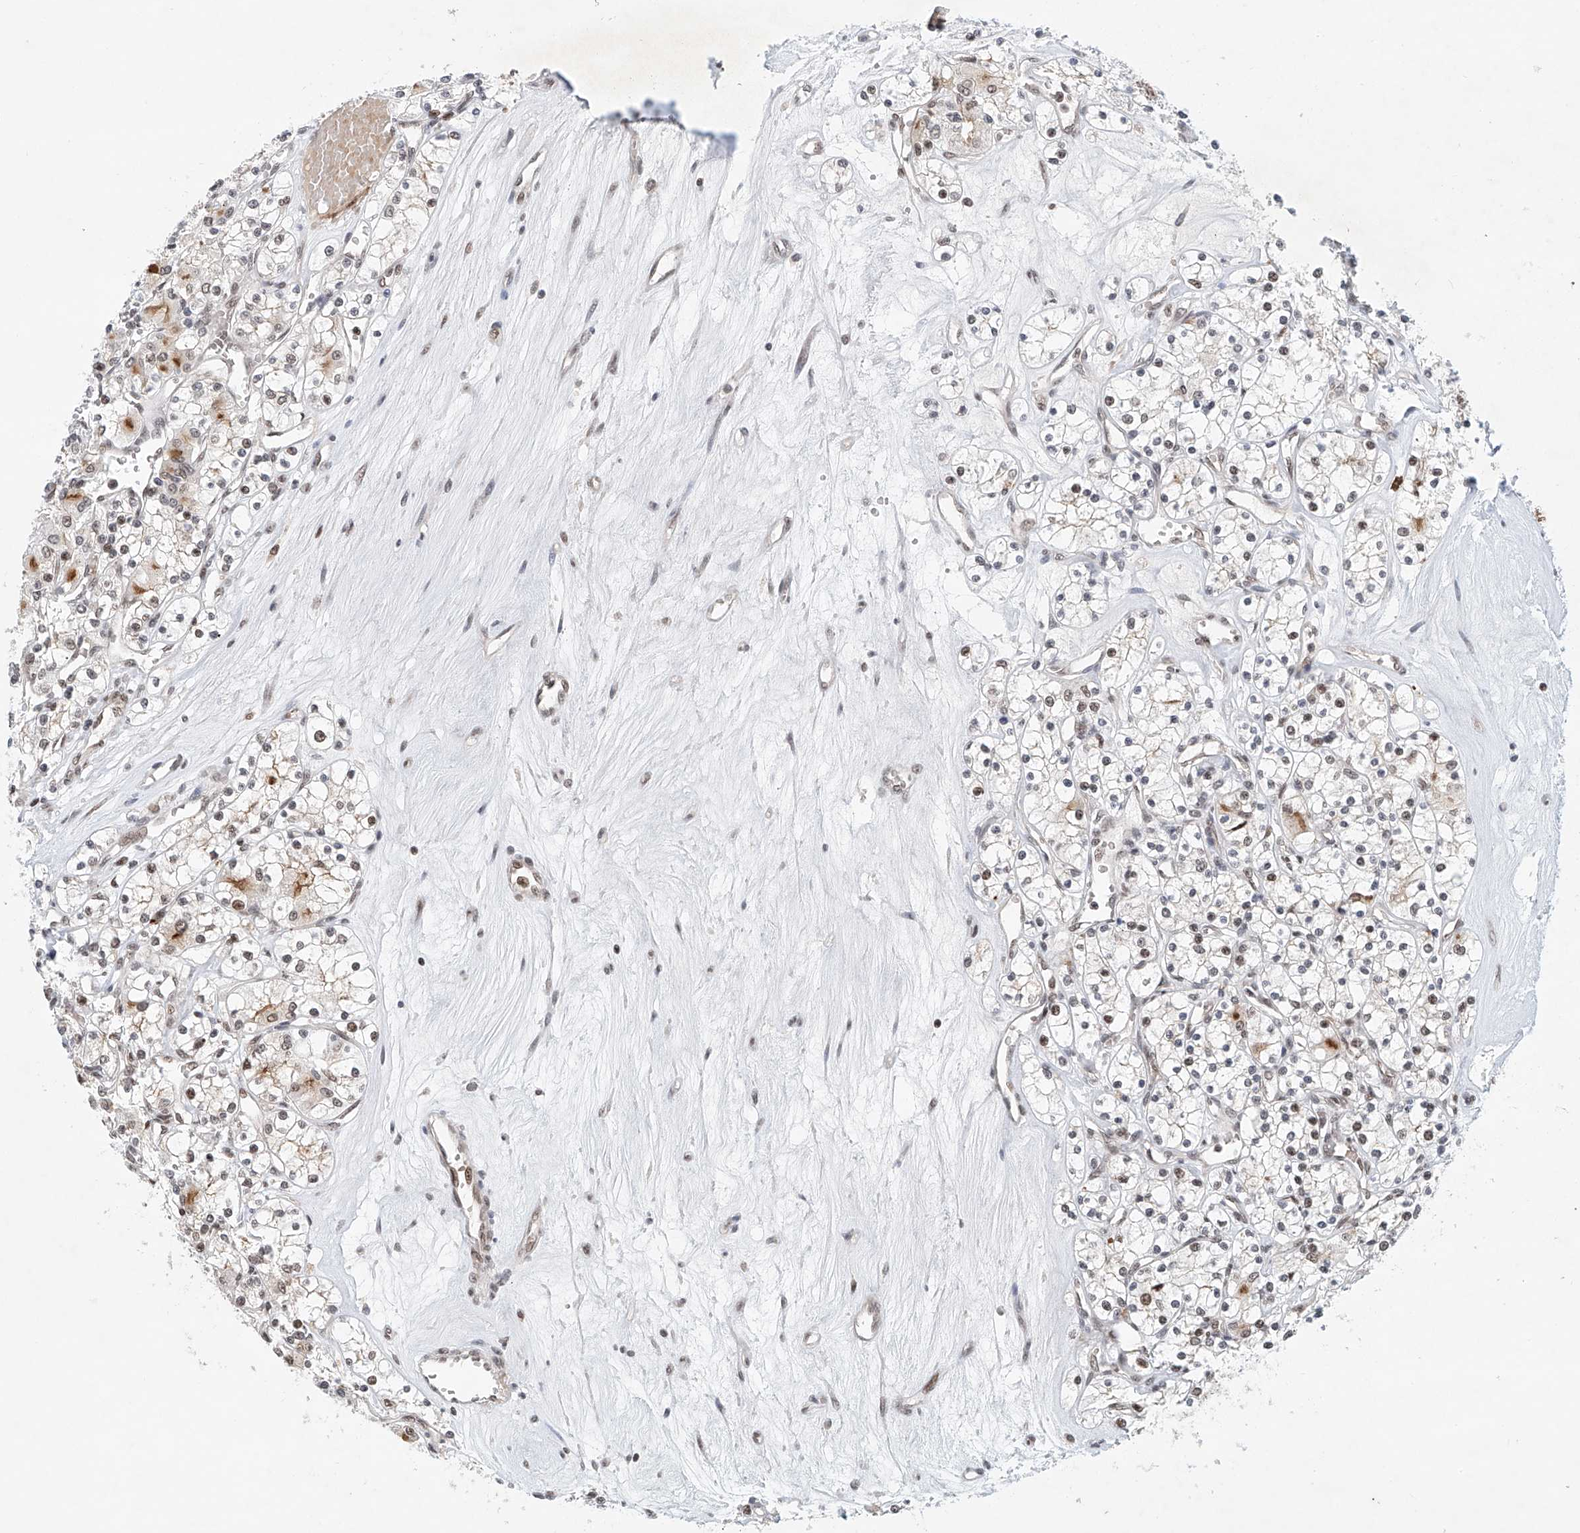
{"staining": {"intensity": "weak", "quantity": "<25%", "location": "cytoplasmic/membranous,nuclear"}, "tissue": "renal cancer", "cell_type": "Tumor cells", "image_type": "cancer", "snomed": [{"axis": "morphology", "description": "Adenocarcinoma, NOS"}, {"axis": "topography", "description": "Kidney"}], "caption": "DAB (3,3'-diaminobenzidine) immunohistochemical staining of renal cancer reveals no significant expression in tumor cells.", "gene": "ZNF470", "patient": {"sex": "female", "age": 59}}